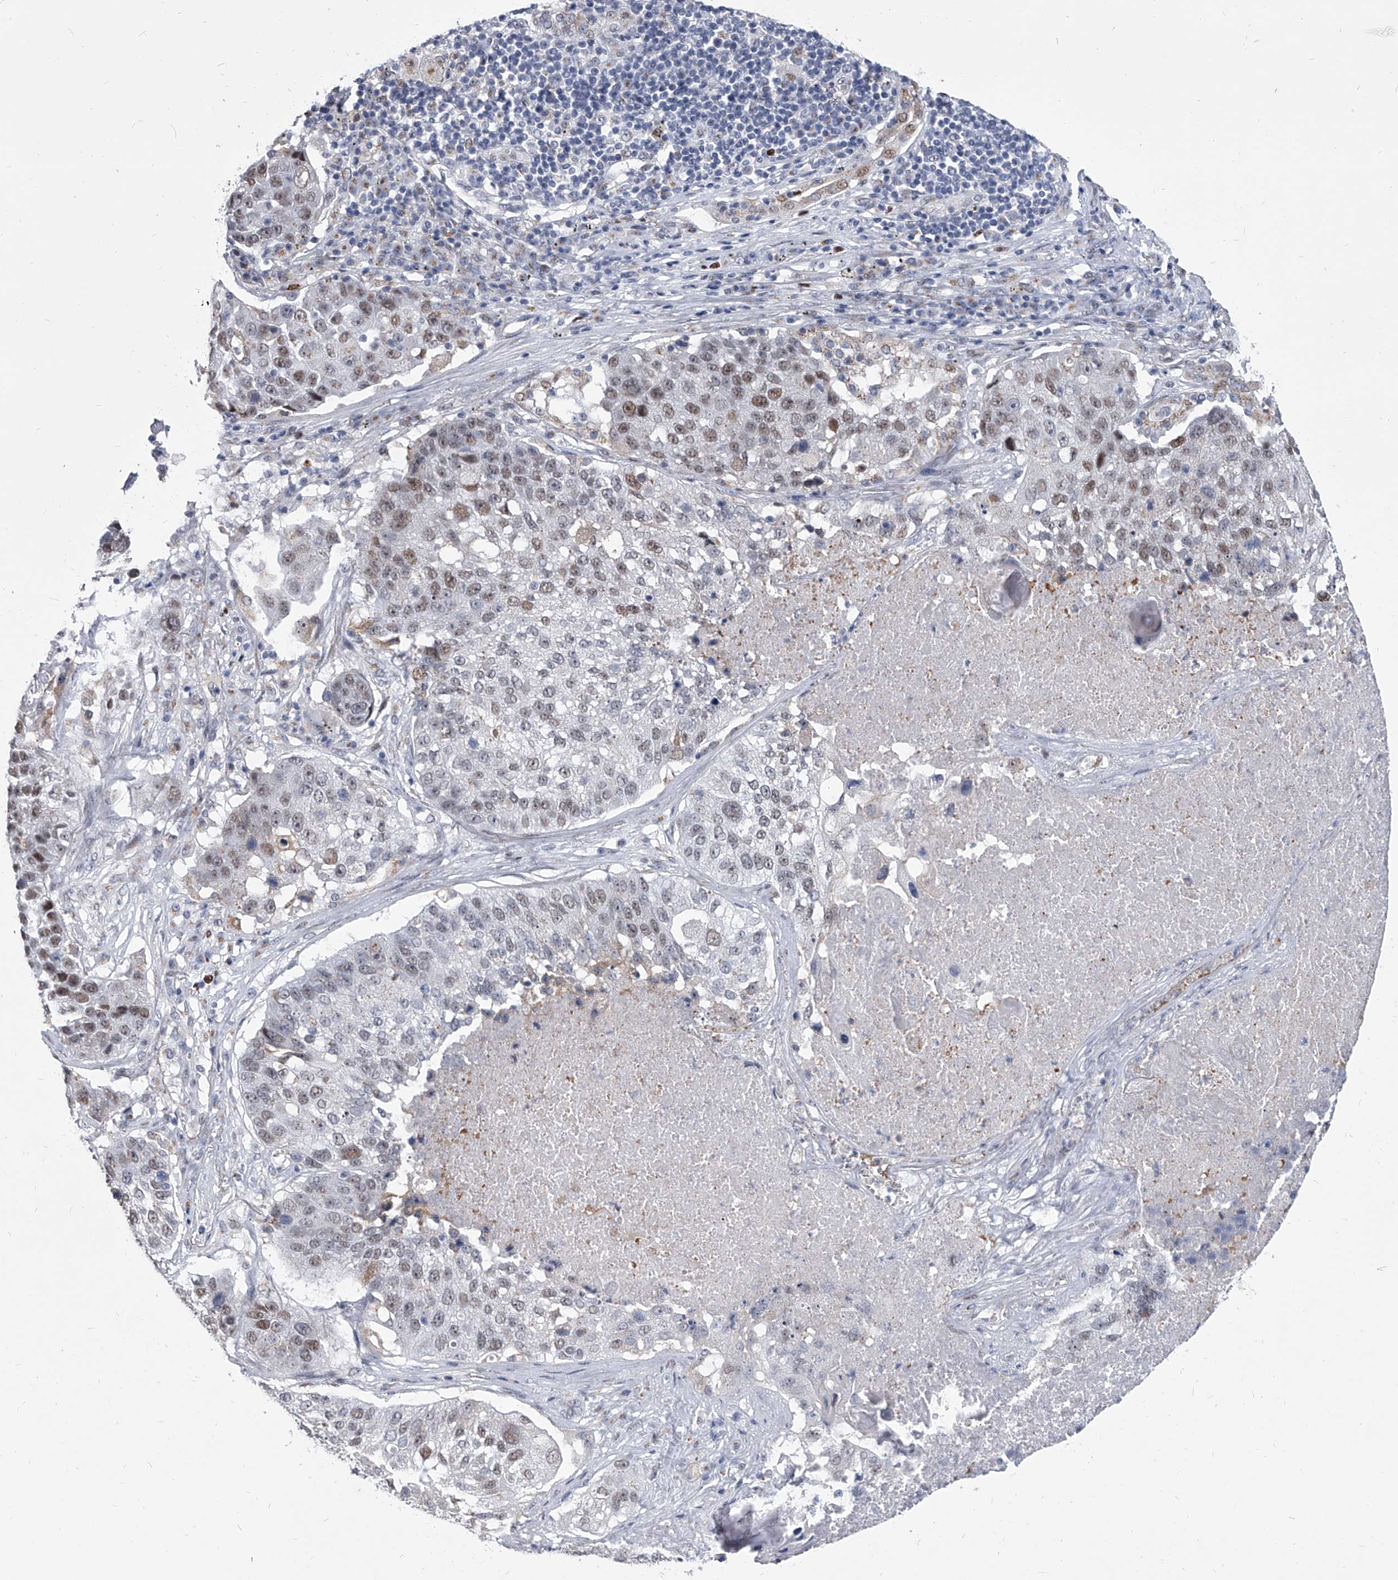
{"staining": {"intensity": "weak", "quantity": "25%-75%", "location": "nuclear"}, "tissue": "lung cancer", "cell_type": "Tumor cells", "image_type": "cancer", "snomed": [{"axis": "morphology", "description": "Squamous cell carcinoma, NOS"}, {"axis": "topography", "description": "Lung"}], "caption": "Tumor cells display low levels of weak nuclear staining in approximately 25%-75% of cells in lung cancer (squamous cell carcinoma).", "gene": "EVA1C", "patient": {"sex": "male", "age": 61}}